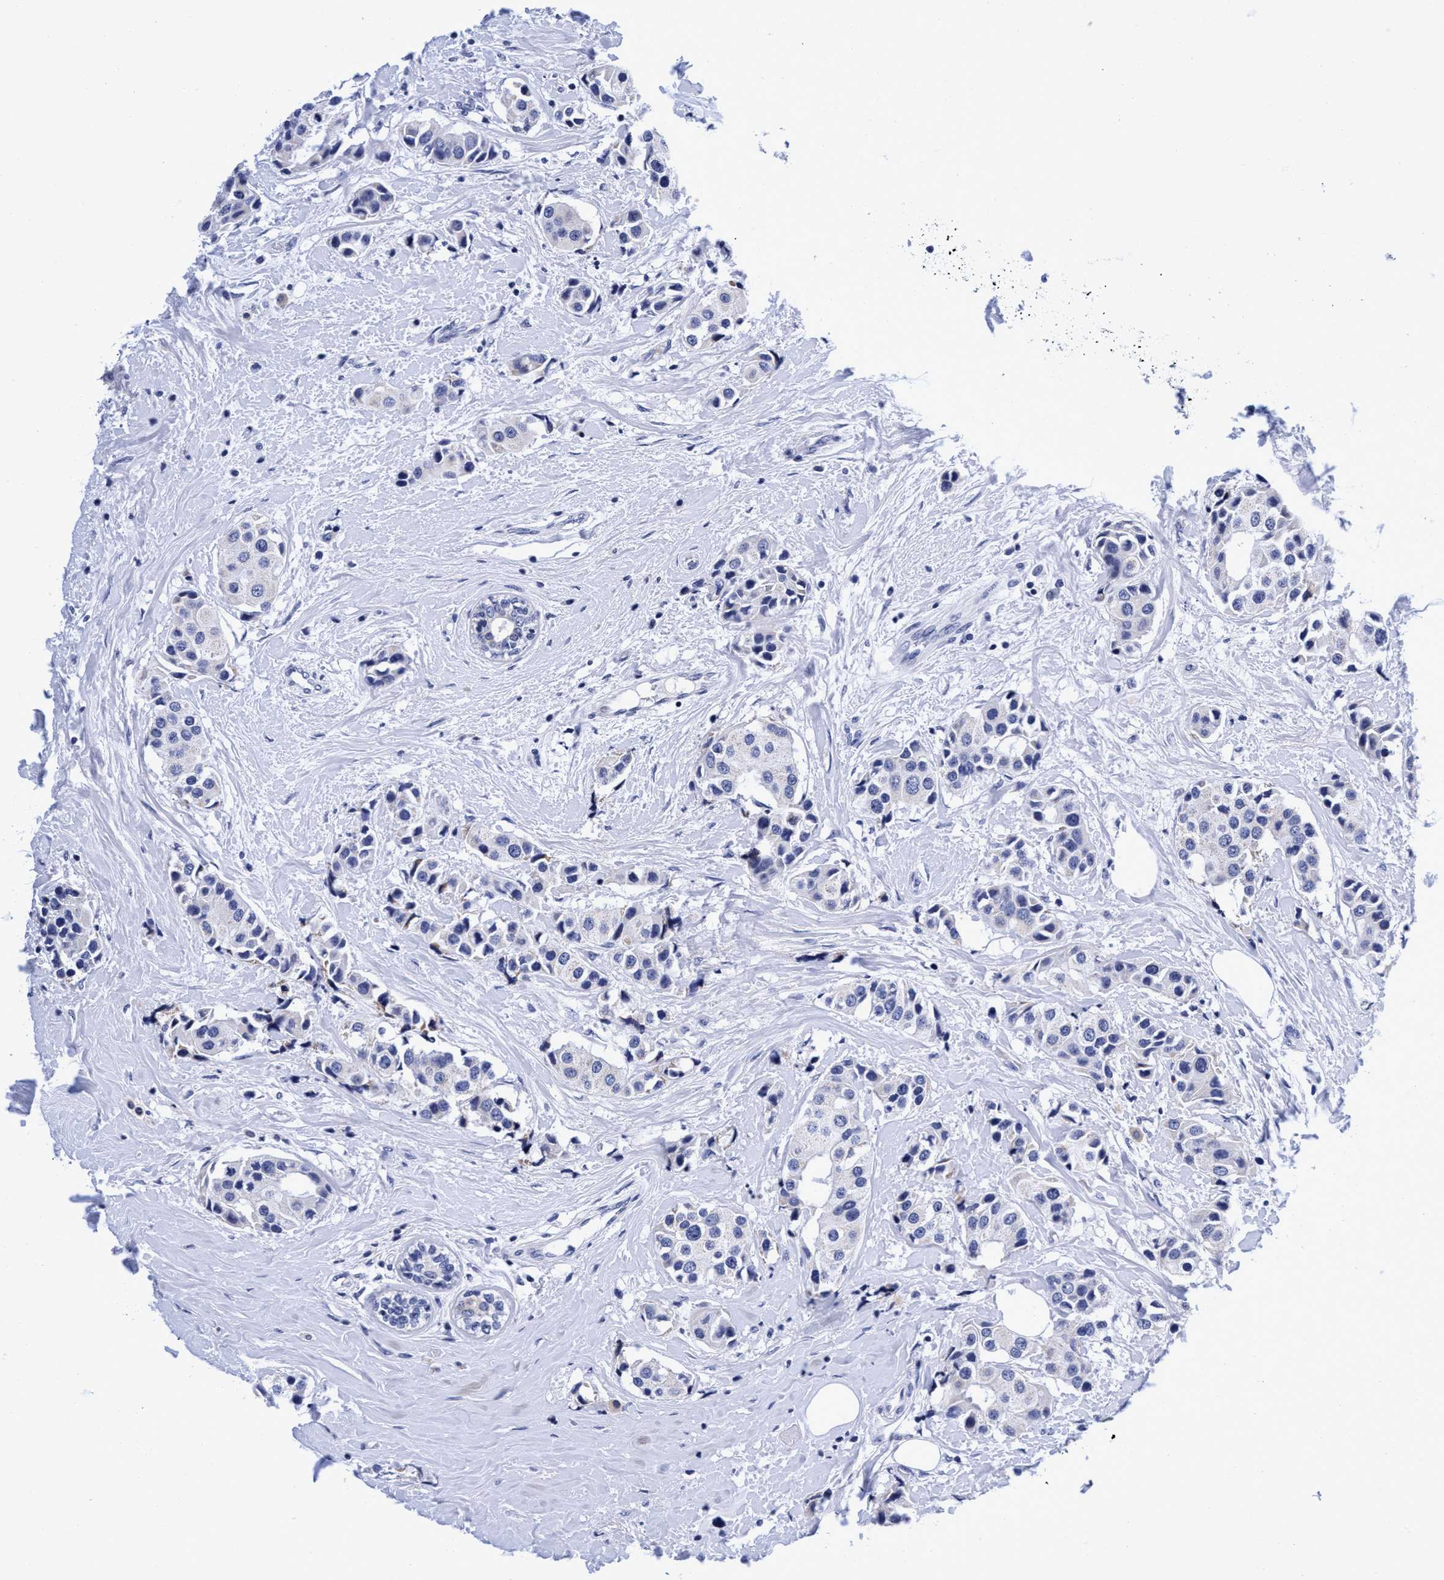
{"staining": {"intensity": "negative", "quantity": "none", "location": "none"}, "tissue": "breast cancer", "cell_type": "Tumor cells", "image_type": "cancer", "snomed": [{"axis": "morphology", "description": "Normal tissue, NOS"}, {"axis": "morphology", "description": "Duct carcinoma"}, {"axis": "topography", "description": "Breast"}], "caption": "Photomicrograph shows no protein positivity in tumor cells of breast cancer tissue. (DAB immunohistochemistry with hematoxylin counter stain).", "gene": "PLPPR1", "patient": {"sex": "female", "age": 39}}